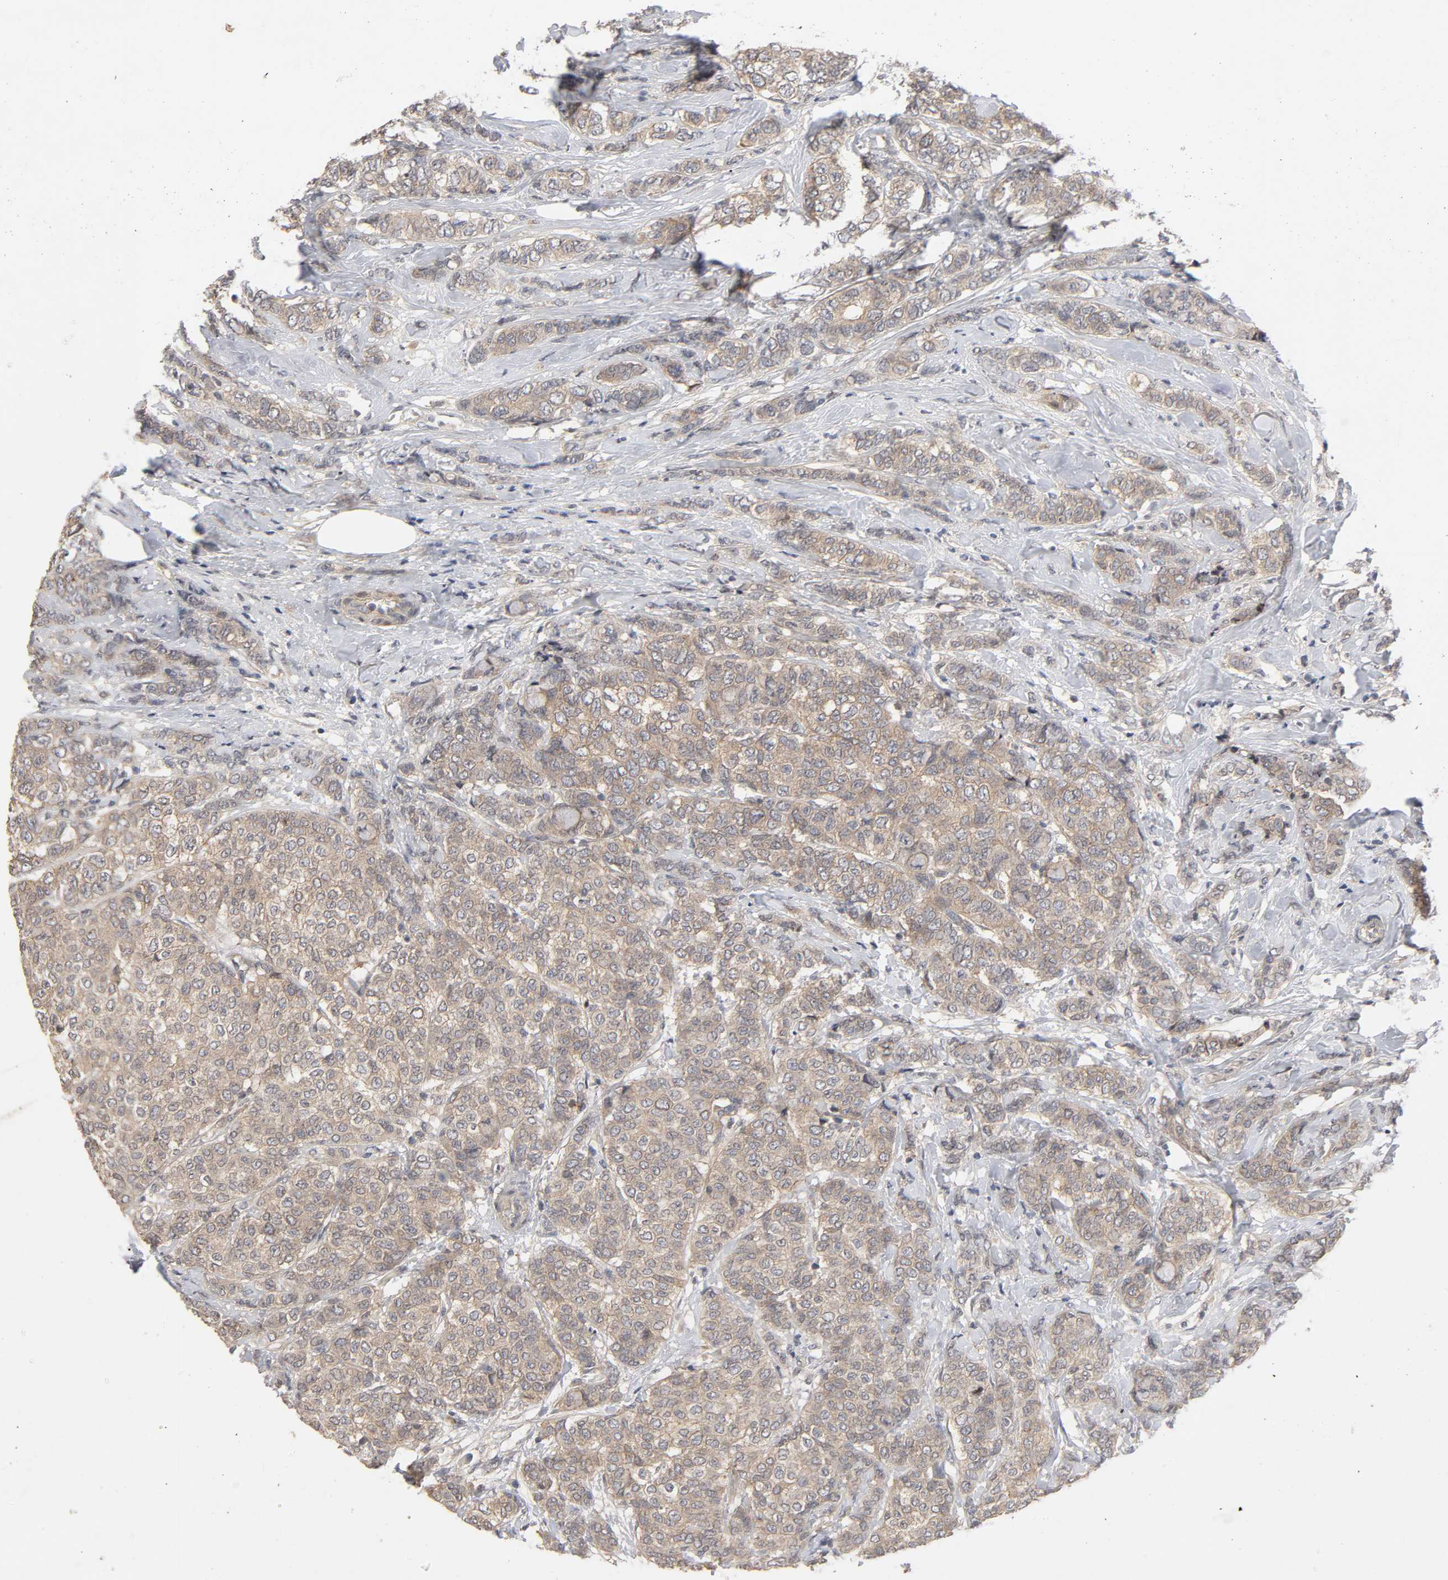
{"staining": {"intensity": "moderate", "quantity": ">75%", "location": "cytoplasmic/membranous"}, "tissue": "breast cancer", "cell_type": "Tumor cells", "image_type": "cancer", "snomed": [{"axis": "morphology", "description": "Lobular carcinoma"}, {"axis": "topography", "description": "Breast"}], "caption": "Breast lobular carcinoma stained with a brown dye displays moderate cytoplasmic/membranous positive positivity in about >75% of tumor cells.", "gene": "CPB2", "patient": {"sex": "female", "age": 60}}